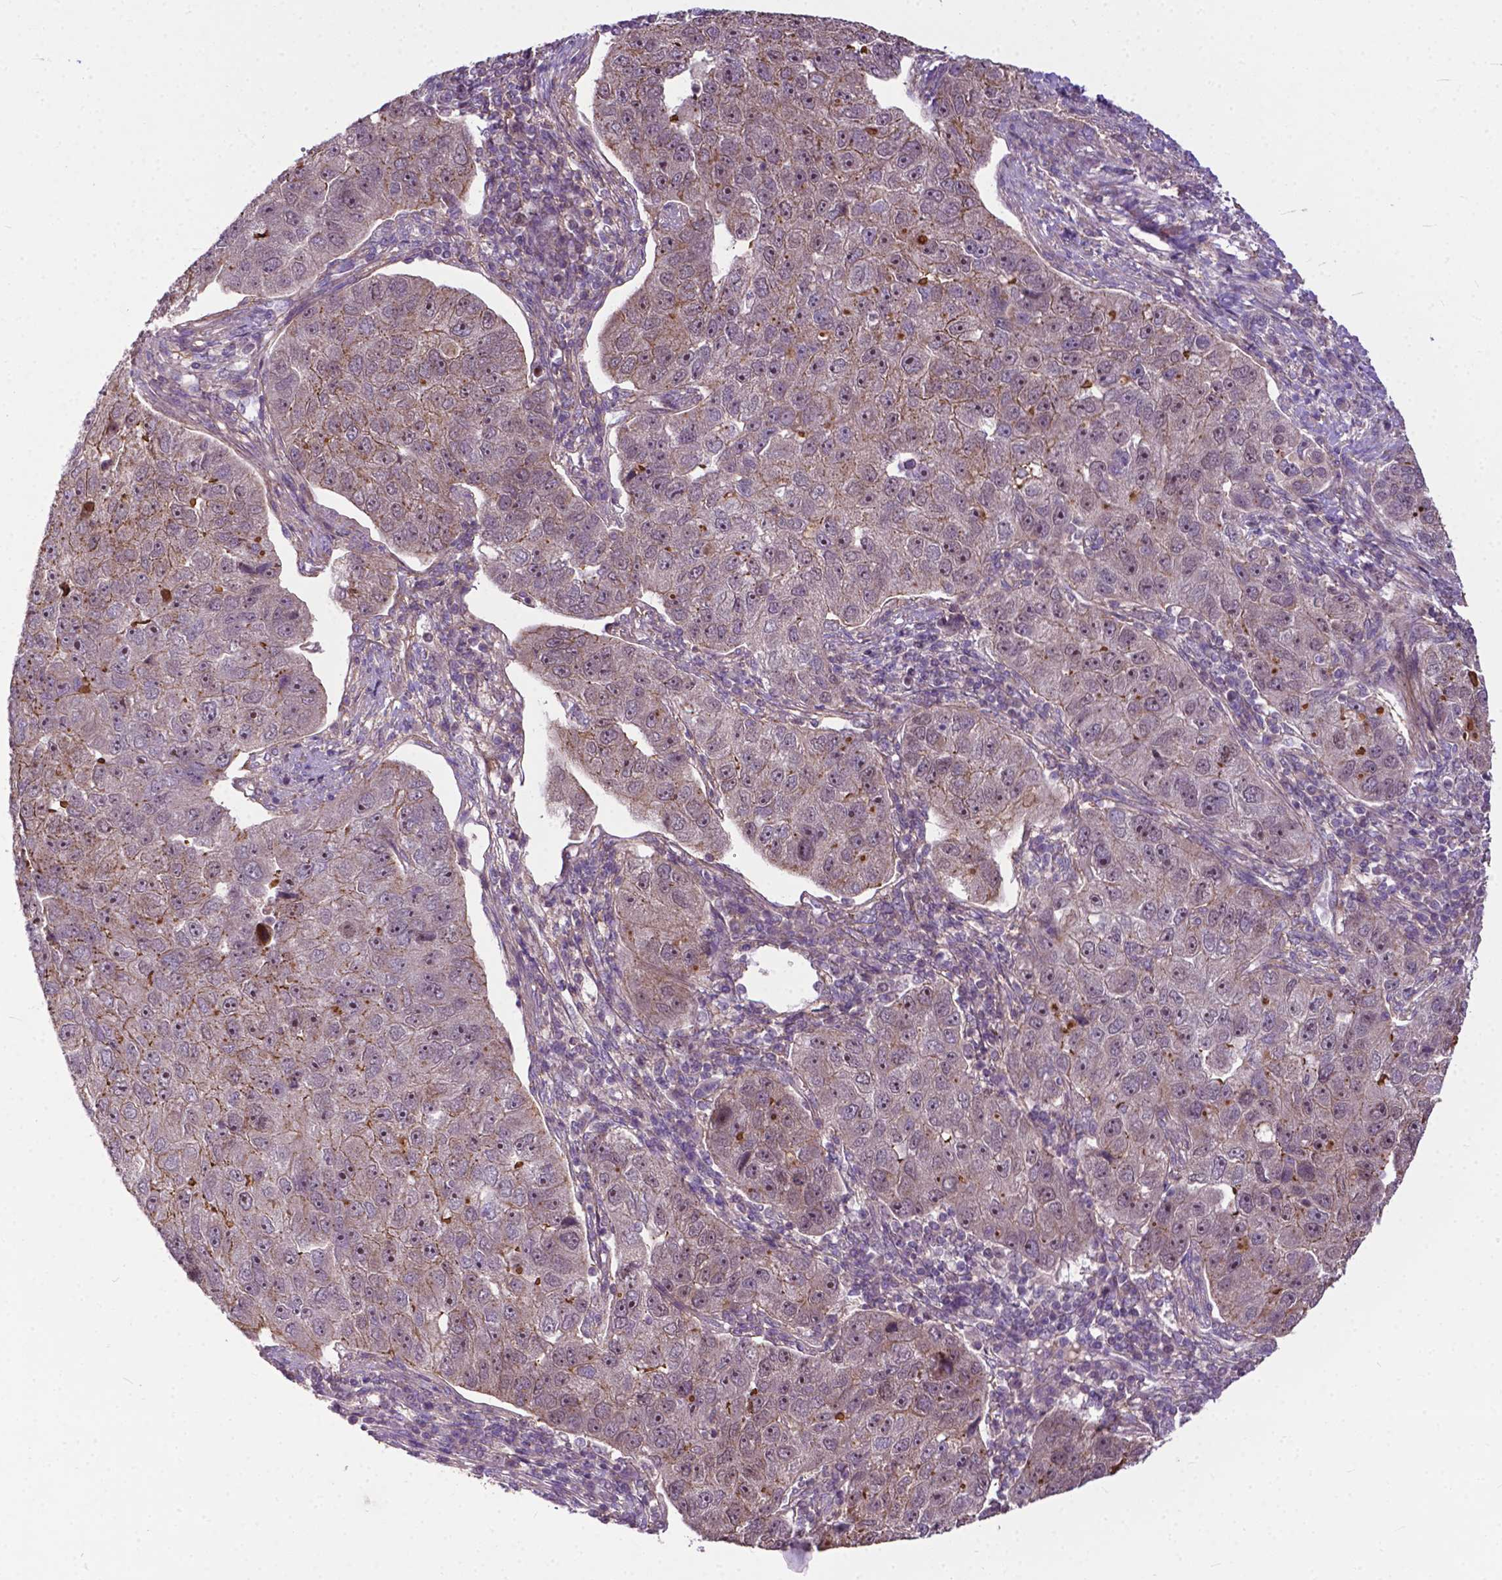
{"staining": {"intensity": "moderate", "quantity": "25%-75%", "location": "nuclear"}, "tissue": "pancreatic cancer", "cell_type": "Tumor cells", "image_type": "cancer", "snomed": [{"axis": "morphology", "description": "Adenocarcinoma, NOS"}, {"axis": "topography", "description": "Pancreas"}], "caption": "Immunohistochemistry (IHC) (DAB (3,3'-diaminobenzidine)) staining of pancreatic adenocarcinoma demonstrates moderate nuclear protein staining in approximately 25%-75% of tumor cells.", "gene": "PARP3", "patient": {"sex": "female", "age": 61}}